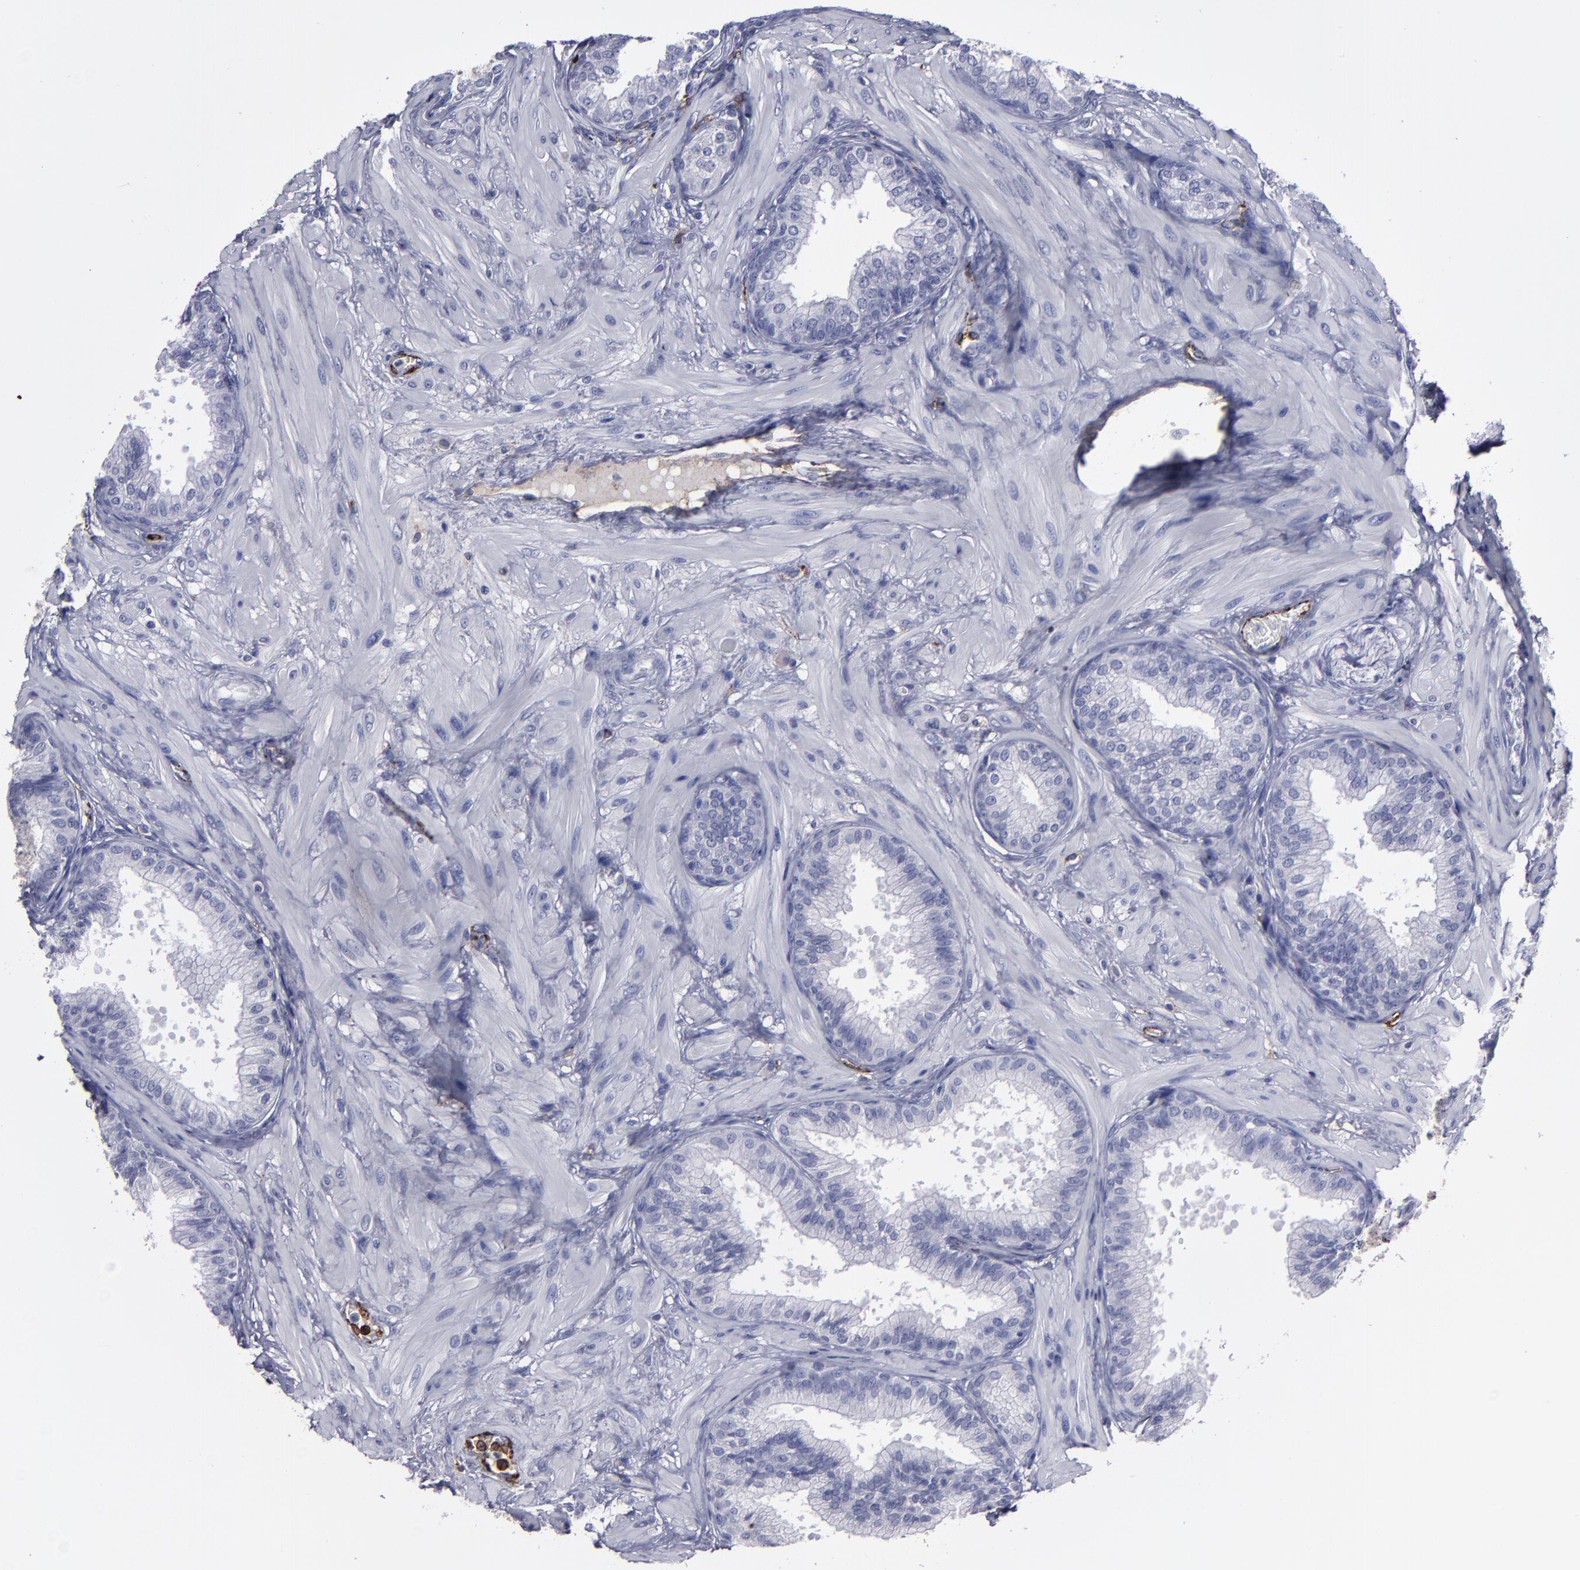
{"staining": {"intensity": "negative", "quantity": "none", "location": "none"}, "tissue": "prostate", "cell_type": "Glandular cells", "image_type": "normal", "snomed": [{"axis": "morphology", "description": "Normal tissue, NOS"}, {"axis": "topography", "description": "Prostate"}], "caption": "This is a photomicrograph of immunohistochemistry (IHC) staining of unremarkable prostate, which shows no expression in glandular cells.", "gene": "CD36", "patient": {"sex": "male", "age": 60}}